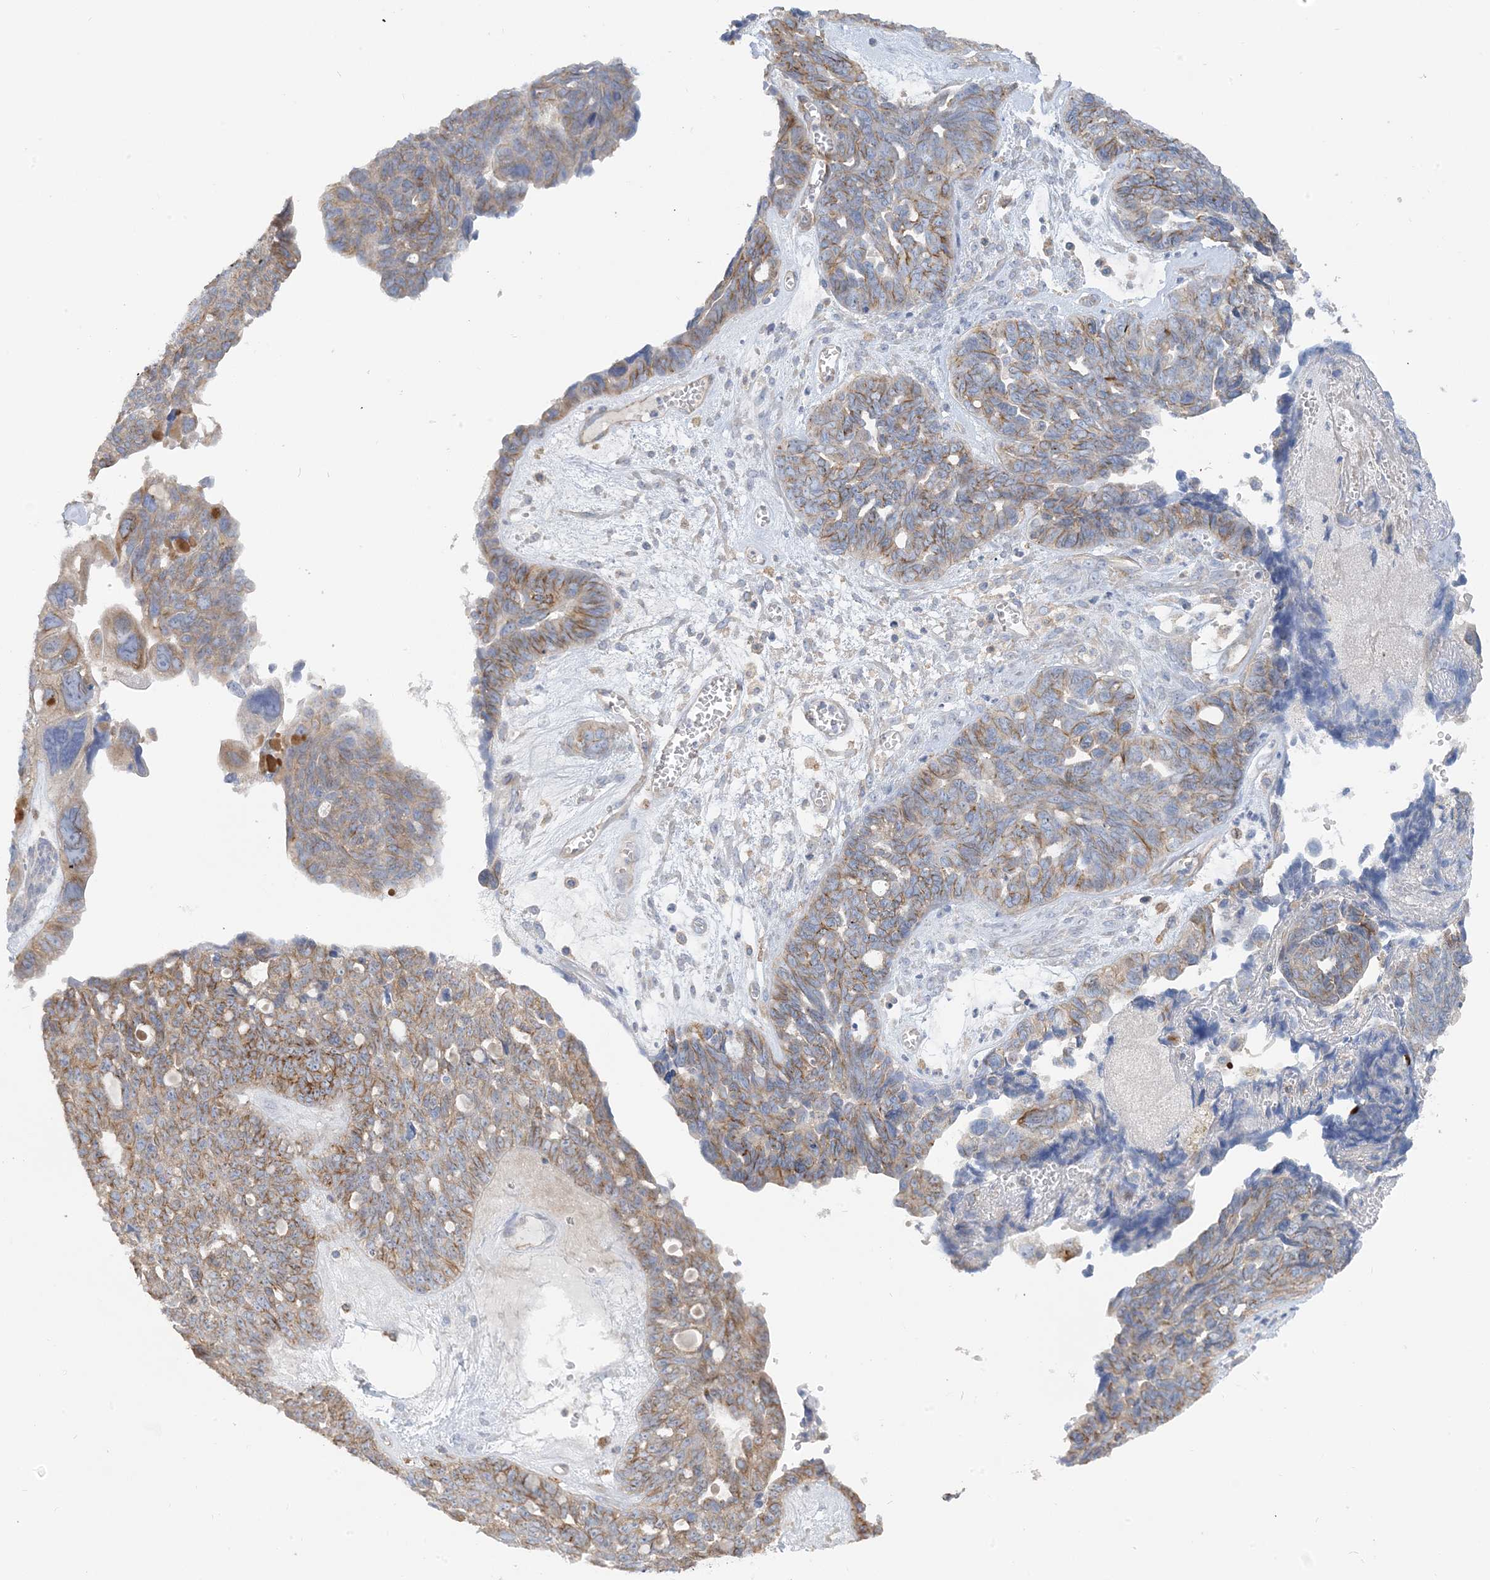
{"staining": {"intensity": "moderate", "quantity": ">75%", "location": "cytoplasmic/membranous"}, "tissue": "ovarian cancer", "cell_type": "Tumor cells", "image_type": "cancer", "snomed": [{"axis": "morphology", "description": "Cystadenocarcinoma, serous, NOS"}, {"axis": "topography", "description": "Ovary"}], "caption": "Immunohistochemistry photomicrograph of ovarian serous cystadenocarcinoma stained for a protein (brown), which exhibits medium levels of moderate cytoplasmic/membranous positivity in about >75% of tumor cells.", "gene": "CALHM5", "patient": {"sex": "female", "age": 79}}